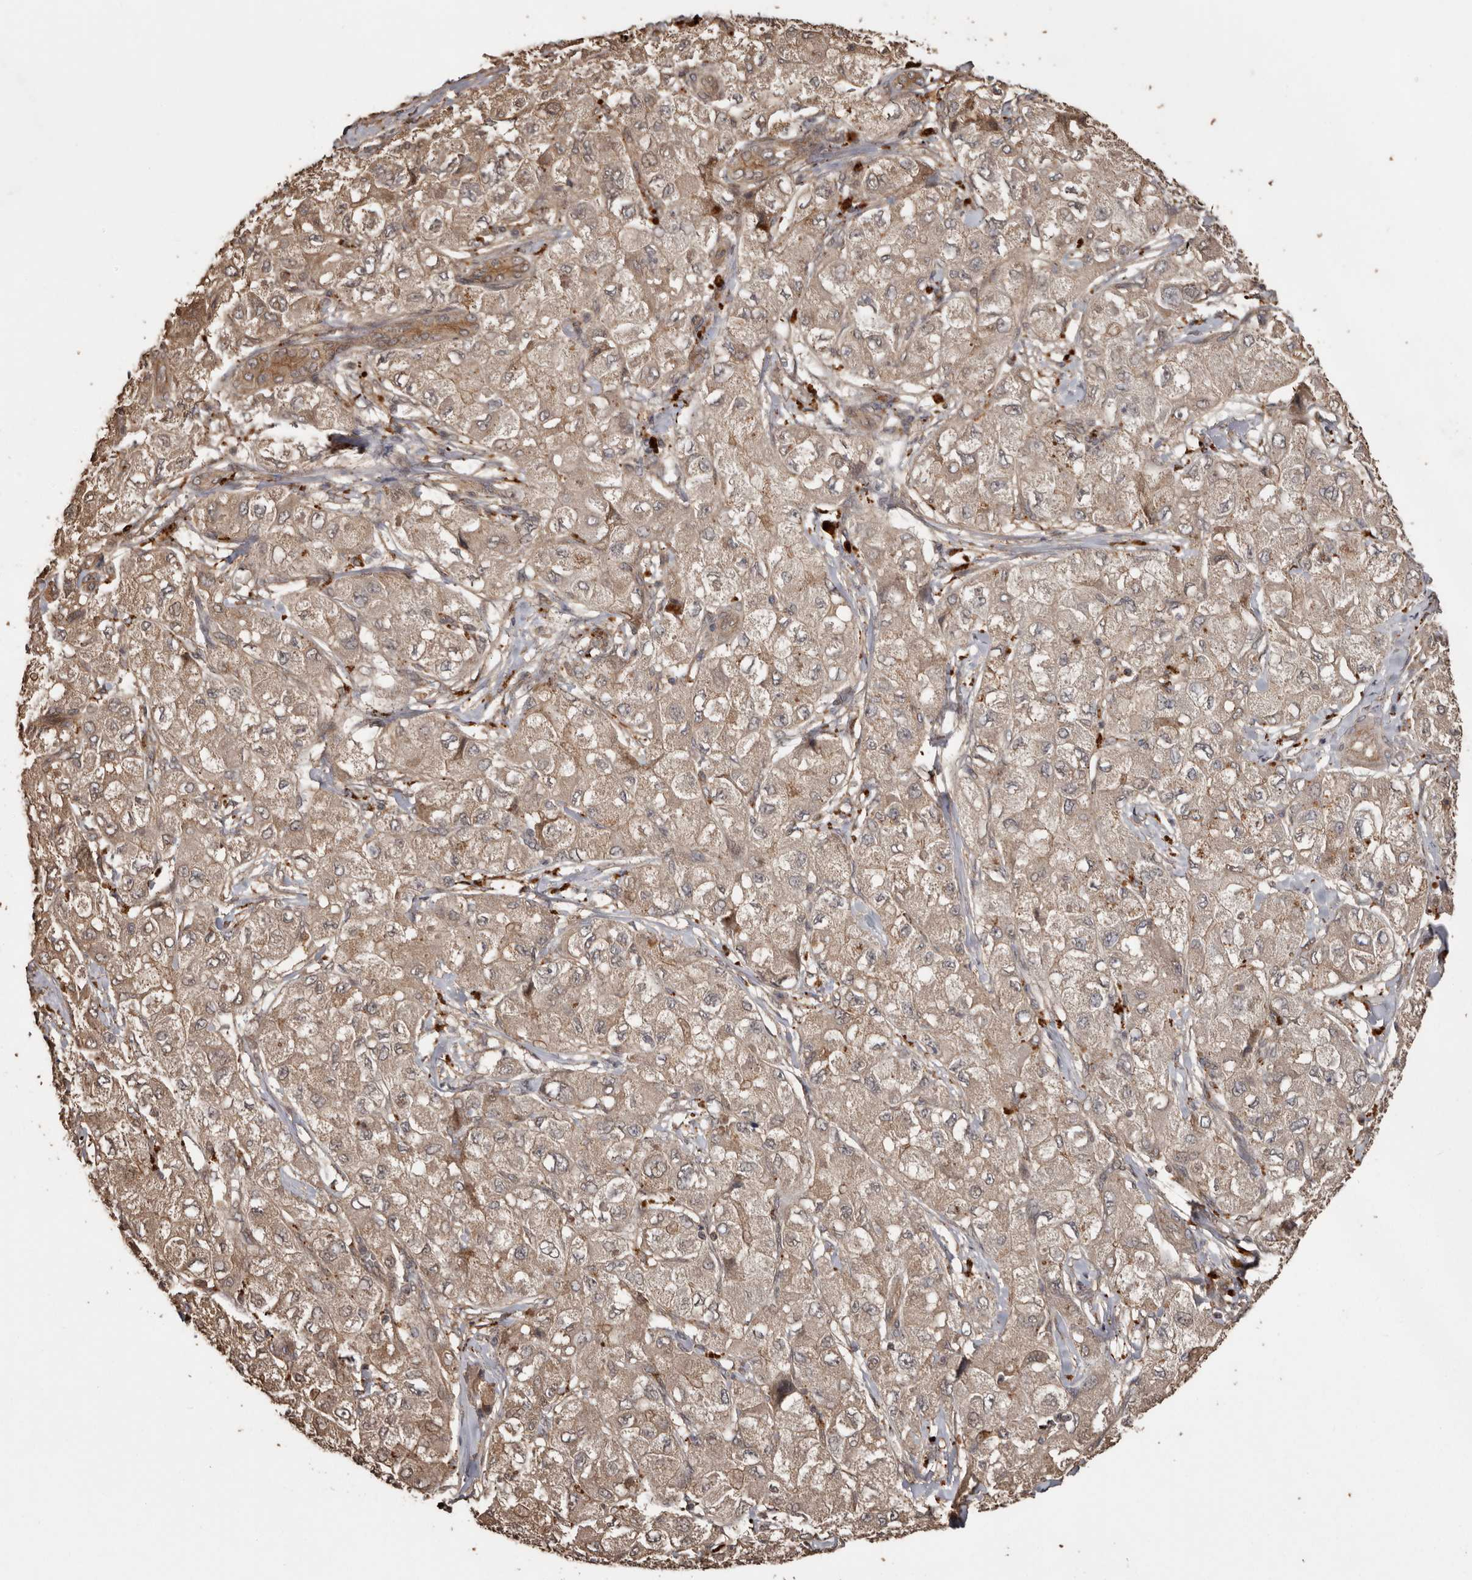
{"staining": {"intensity": "weak", "quantity": ">75%", "location": "cytoplasmic/membranous"}, "tissue": "liver cancer", "cell_type": "Tumor cells", "image_type": "cancer", "snomed": [{"axis": "morphology", "description": "Carcinoma, Hepatocellular, NOS"}, {"axis": "topography", "description": "Liver"}], "caption": "High-magnification brightfield microscopy of liver cancer stained with DAB (3,3'-diaminobenzidine) (brown) and counterstained with hematoxylin (blue). tumor cells exhibit weak cytoplasmic/membranous staining is seen in approximately>75% of cells. The protein of interest is shown in brown color, while the nuclei are stained blue.", "gene": "NUP43", "patient": {"sex": "male", "age": 80}}